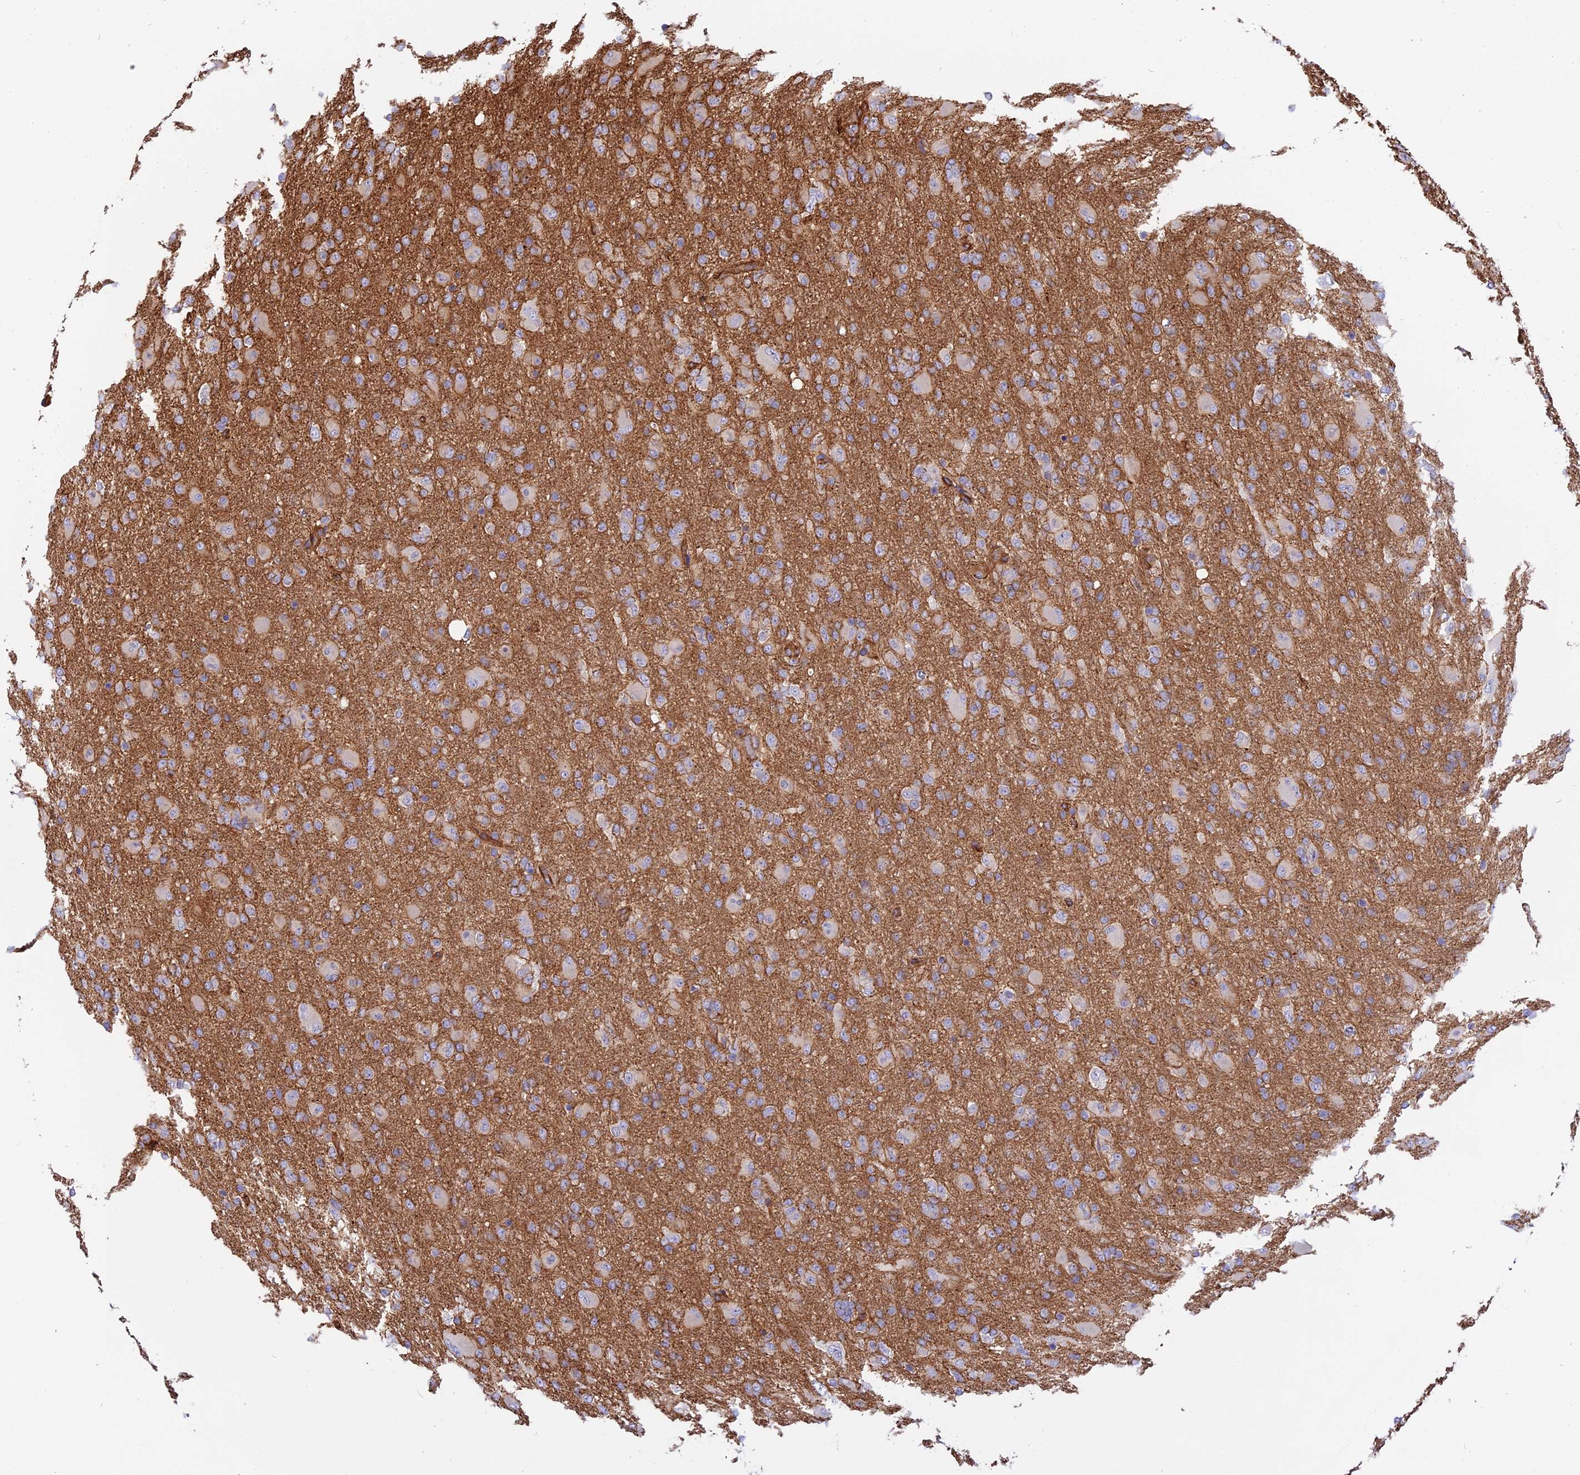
{"staining": {"intensity": "negative", "quantity": "none", "location": "none"}, "tissue": "glioma", "cell_type": "Tumor cells", "image_type": "cancer", "snomed": [{"axis": "morphology", "description": "Glioma, malignant, Low grade"}, {"axis": "topography", "description": "Brain"}], "caption": "An immunohistochemistry photomicrograph of glioma is shown. There is no staining in tumor cells of glioma.", "gene": "CNBD2", "patient": {"sex": "male", "age": 65}}